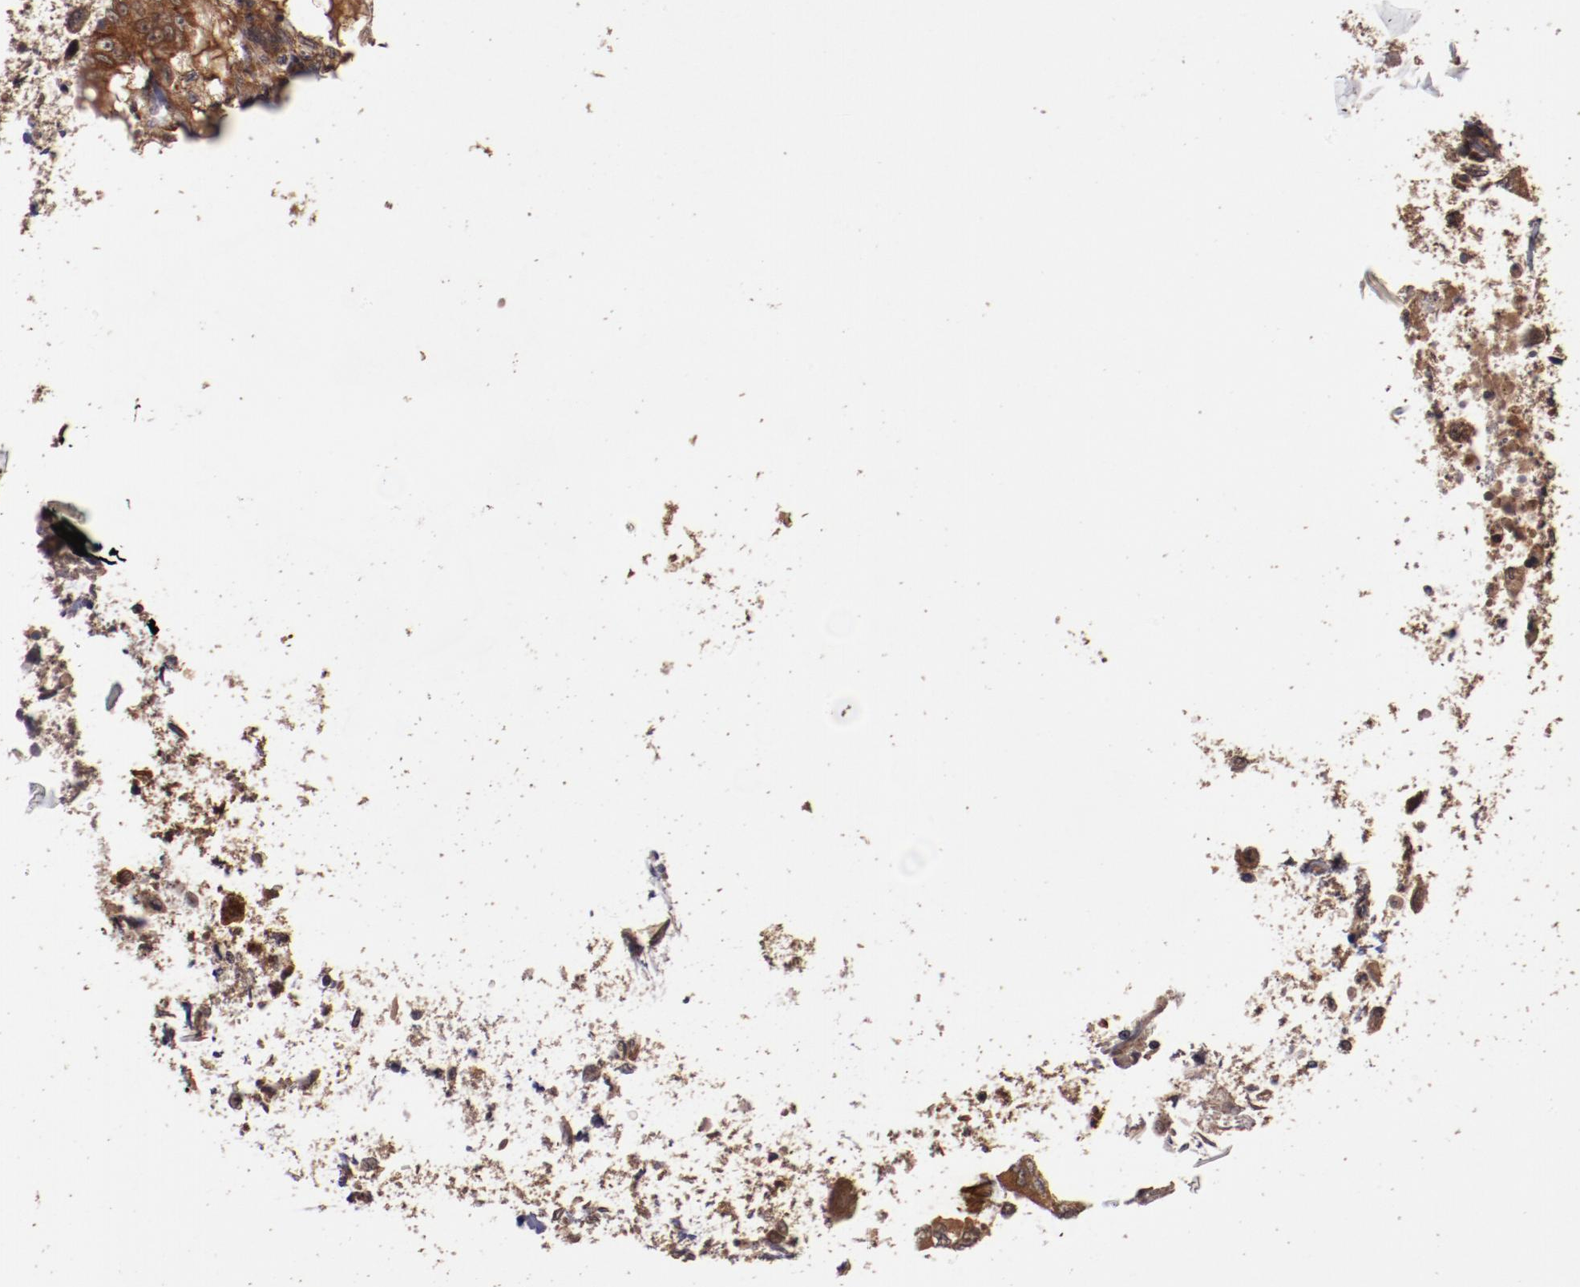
{"staining": {"intensity": "strong", "quantity": ">75%", "location": "cytoplasmic/membranous"}, "tissue": "pancreatic cancer", "cell_type": "Tumor cells", "image_type": "cancer", "snomed": [{"axis": "morphology", "description": "Adenocarcinoma, NOS"}, {"axis": "topography", "description": "Pancreas"}], "caption": "Adenocarcinoma (pancreatic) was stained to show a protein in brown. There is high levels of strong cytoplasmic/membranous staining in about >75% of tumor cells.", "gene": "TXNDC16", "patient": {"sex": "male", "age": 62}}